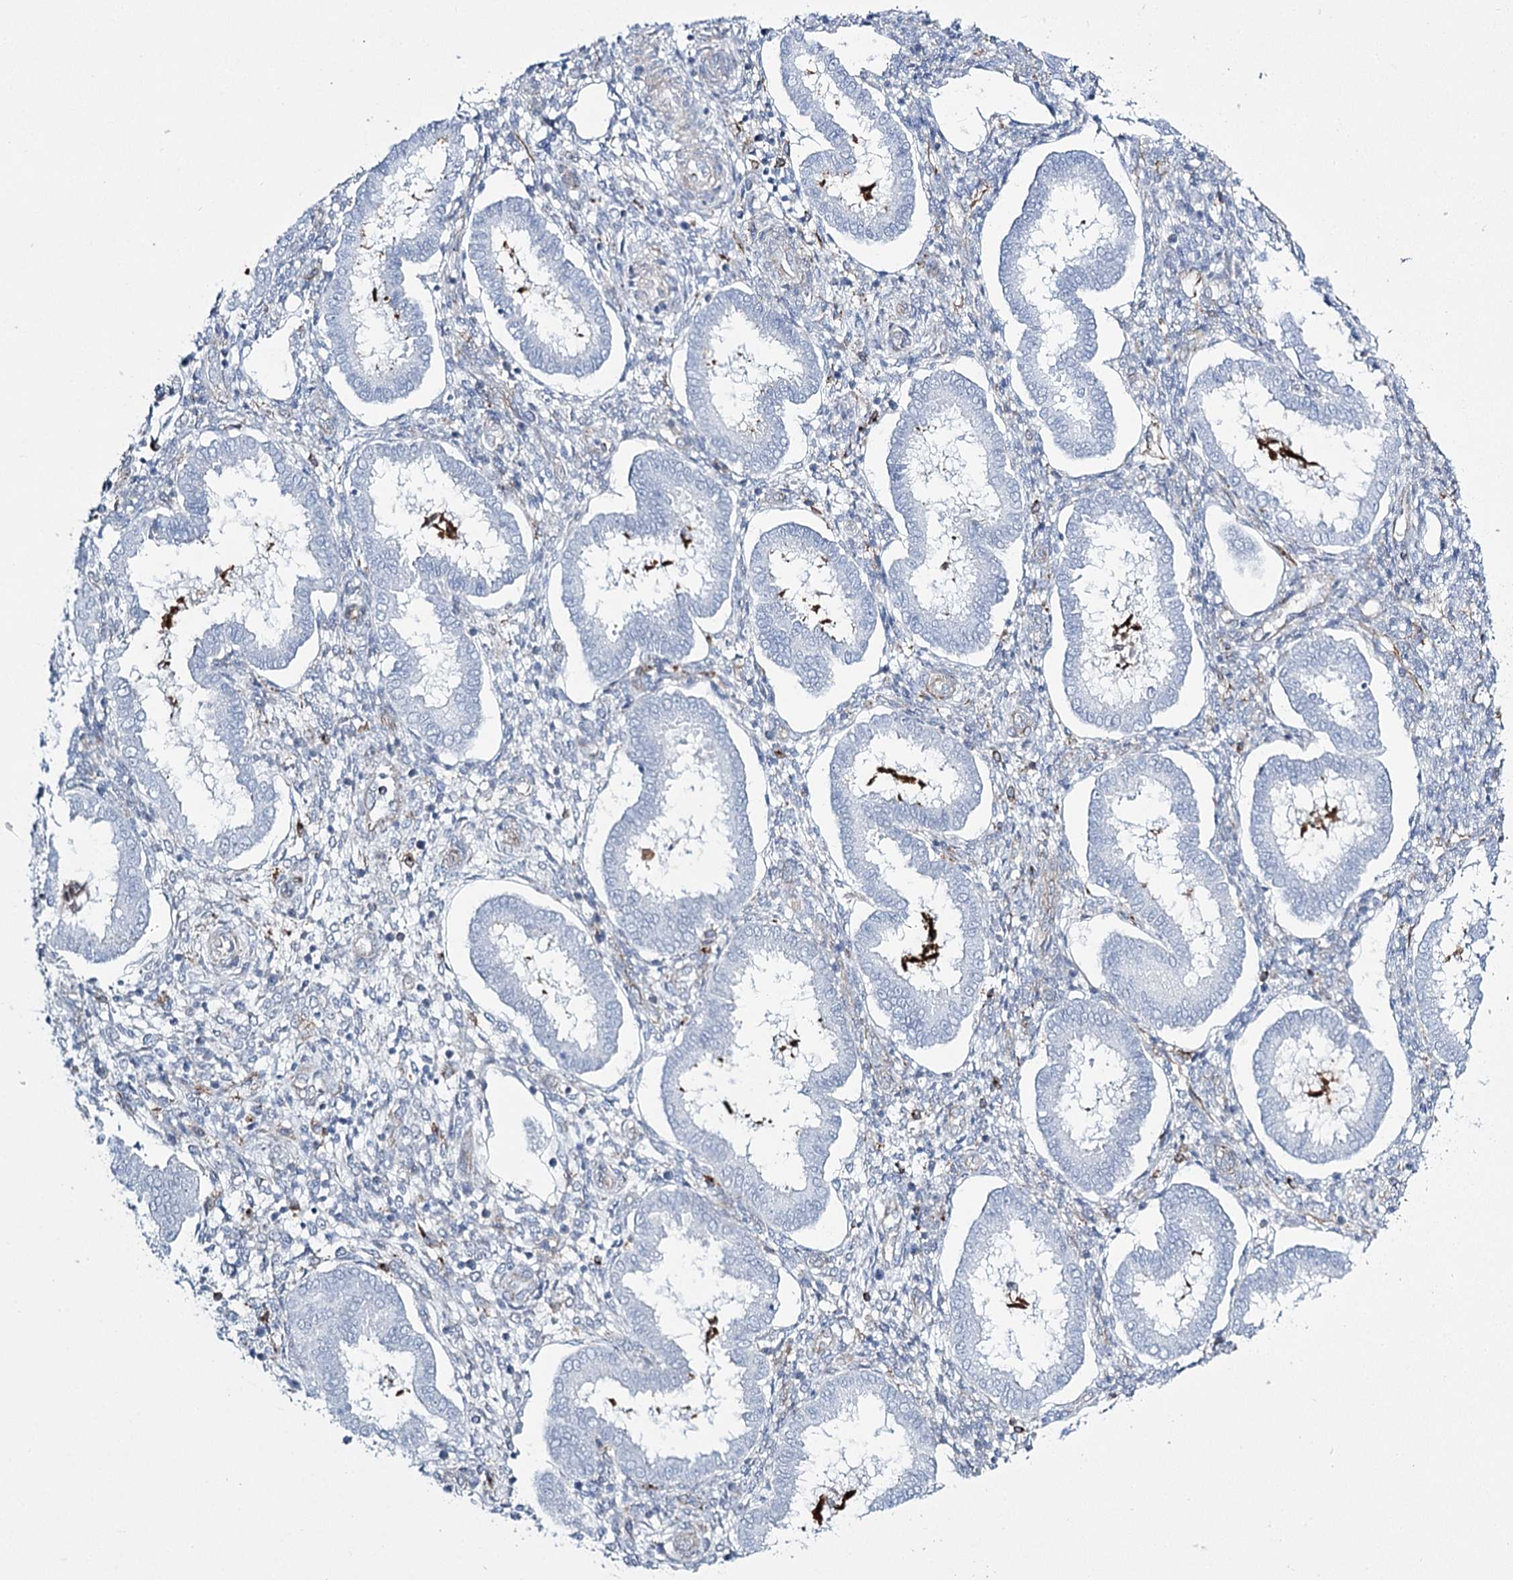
{"staining": {"intensity": "negative", "quantity": "none", "location": "none"}, "tissue": "endometrium", "cell_type": "Cells in endometrial stroma", "image_type": "normal", "snomed": [{"axis": "morphology", "description": "Normal tissue, NOS"}, {"axis": "topography", "description": "Endometrium"}], "caption": "The photomicrograph reveals no staining of cells in endometrial stroma in normal endometrium. Brightfield microscopy of immunohistochemistry (IHC) stained with DAB (brown) and hematoxylin (blue), captured at high magnification.", "gene": "CCDC88A", "patient": {"sex": "female", "age": 24}}